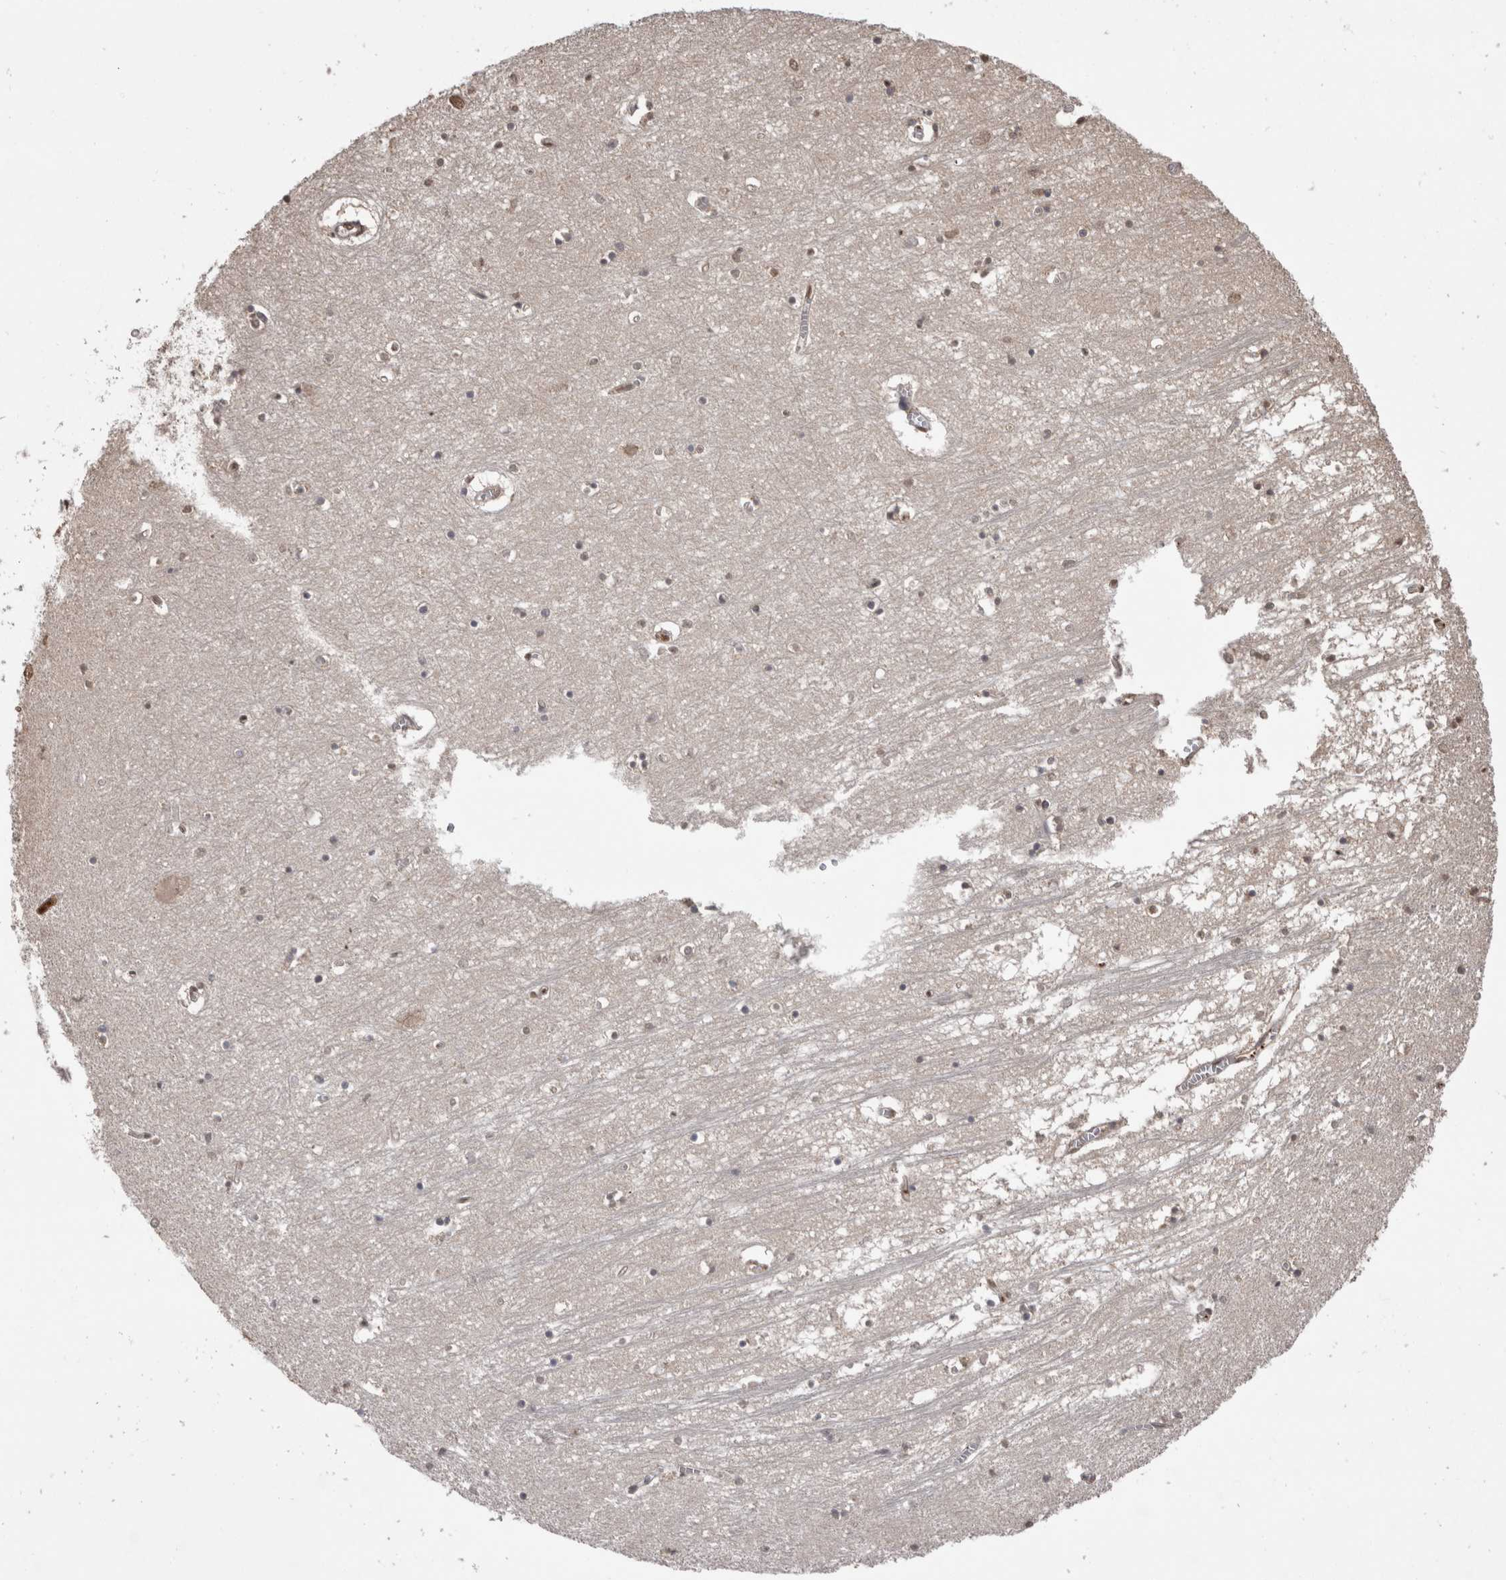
{"staining": {"intensity": "weak", "quantity": "25%-75%", "location": "nuclear"}, "tissue": "hippocampus", "cell_type": "Glial cells", "image_type": "normal", "snomed": [{"axis": "morphology", "description": "Normal tissue, NOS"}, {"axis": "topography", "description": "Hippocampus"}], "caption": "Immunohistochemistry (IHC) staining of benign hippocampus, which exhibits low levels of weak nuclear staining in about 25%-75% of glial cells indicating weak nuclear protein positivity. The staining was performed using DAB (3,3'-diaminobenzidine) (brown) for protein detection and nuclei were counterstained in hematoxylin (blue).", "gene": "PAK4", "patient": {"sex": "male", "age": 70}}